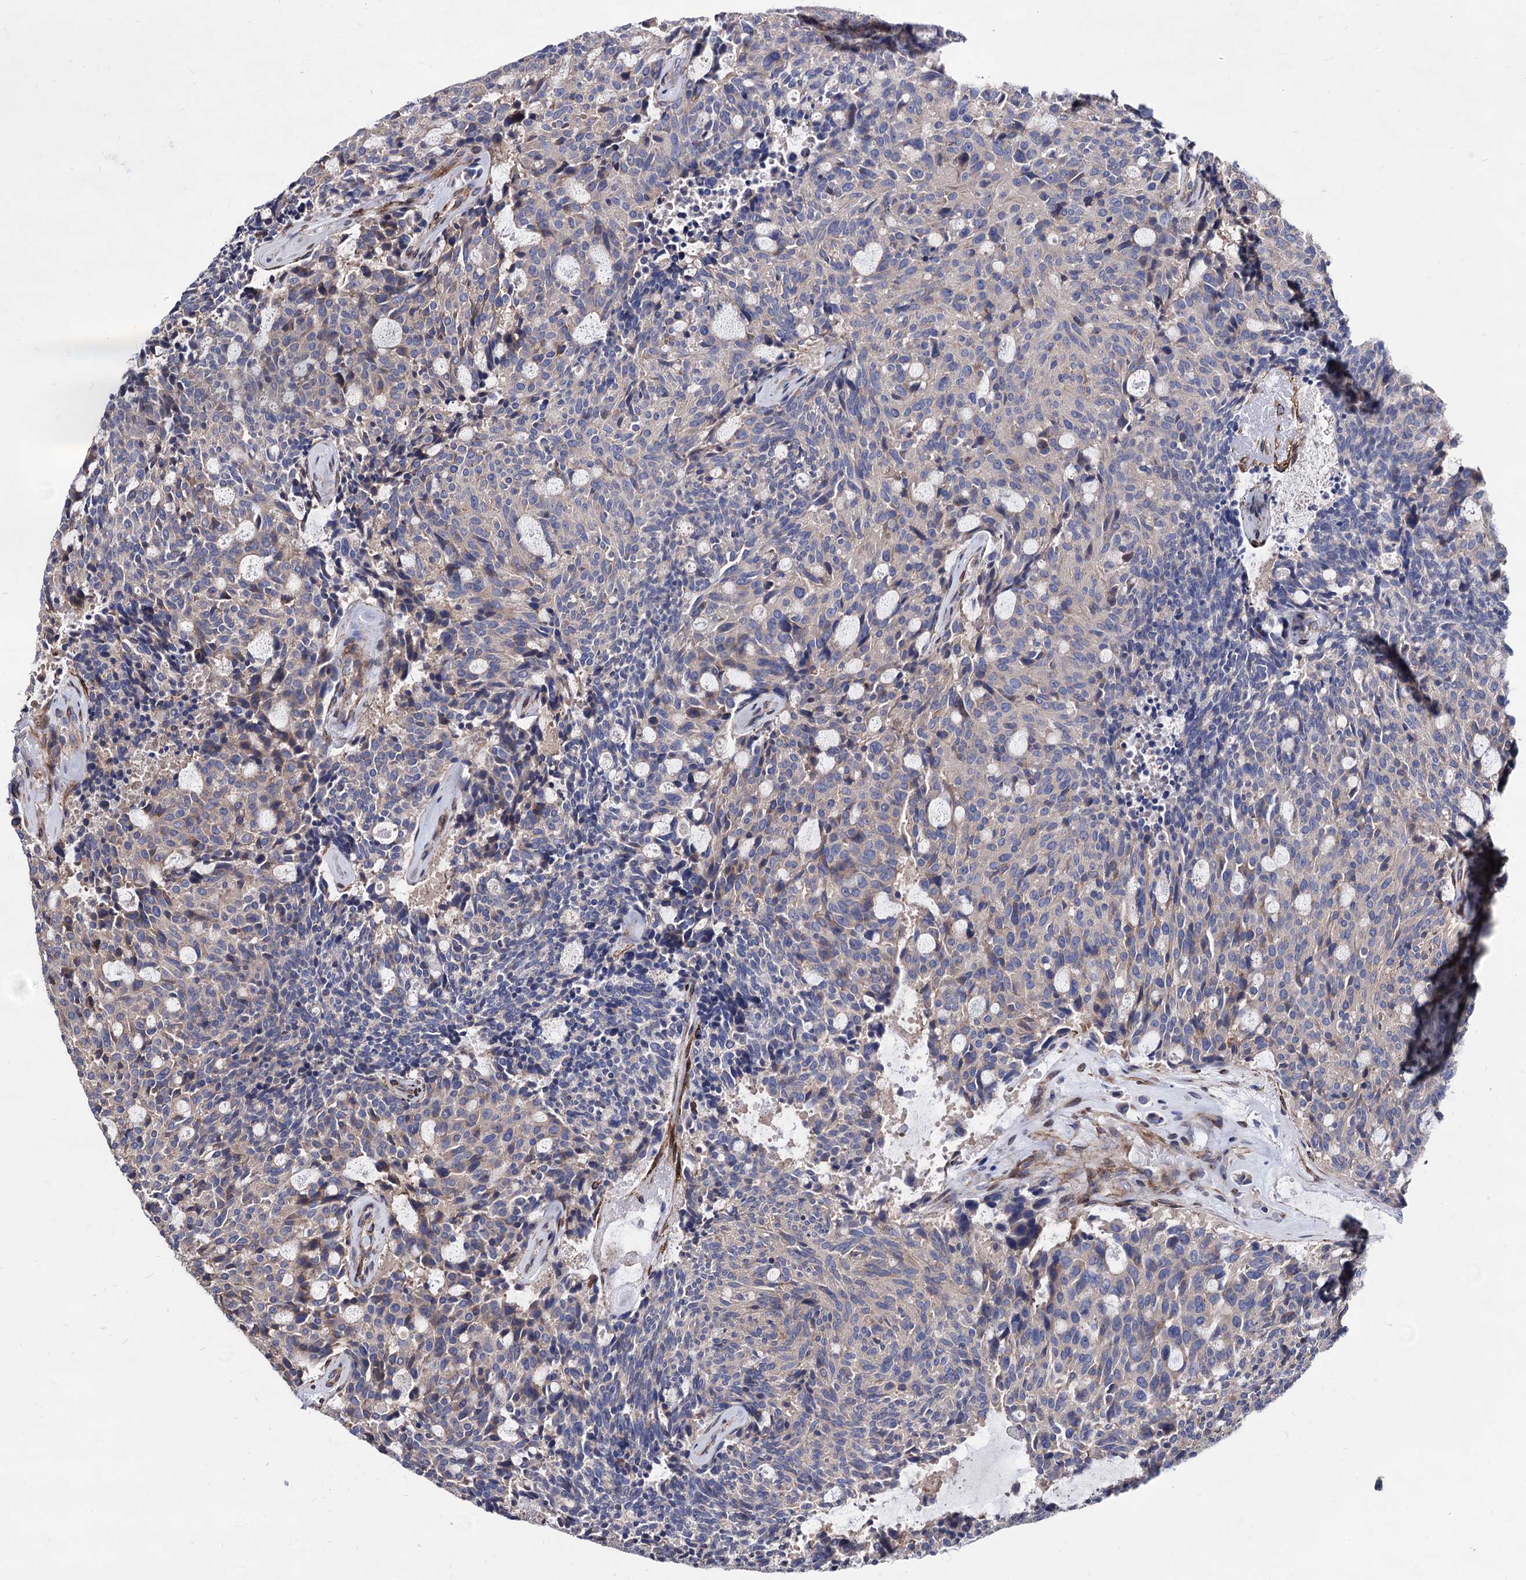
{"staining": {"intensity": "weak", "quantity": "<25%", "location": "cytoplasmic/membranous"}, "tissue": "carcinoid", "cell_type": "Tumor cells", "image_type": "cancer", "snomed": [{"axis": "morphology", "description": "Carcinoid, malignant, NOS"}, {"axis": "topography", "description": "Pancreas"}], "caption": "Tumor cells are negative for protein expression in human carcinoid (malignant). The staining is performed using DAB (3,3'-diaminobenzidine) brown chromogen with nuclei counter-stained in using hematoxylin.", "gene": "WDR11", "patient": {"sex": "female", "age": 54}}